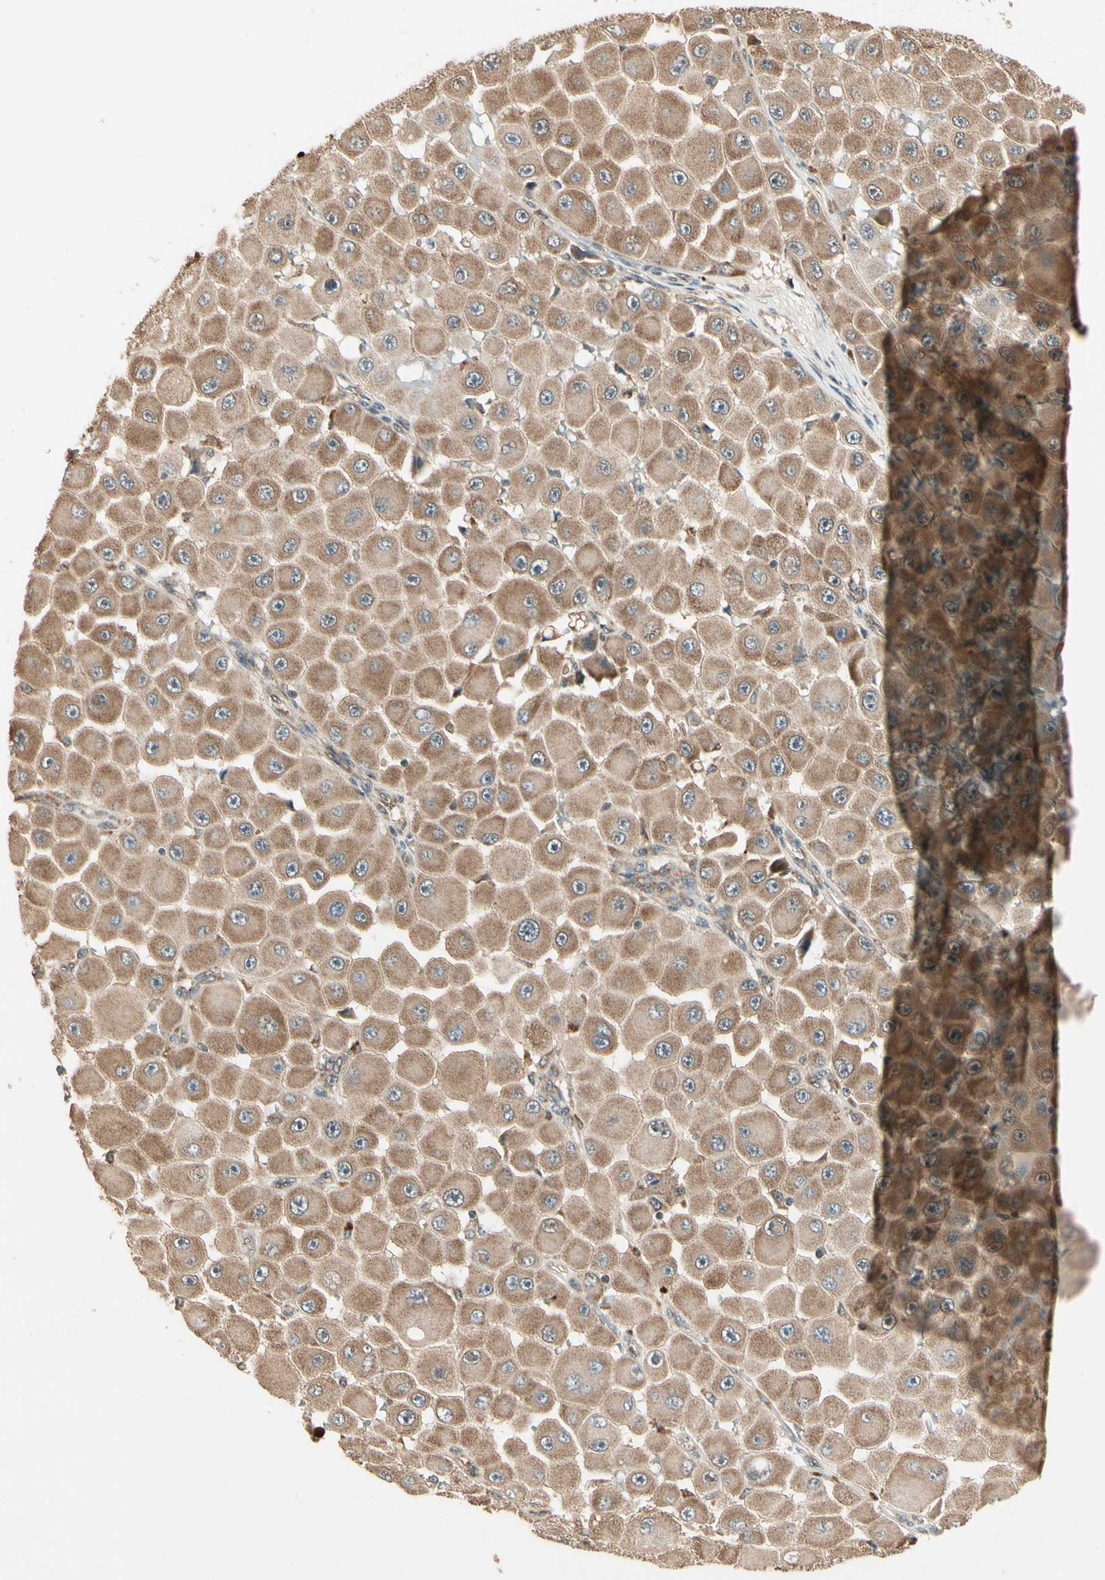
{"staining": {"intensity": "moderate", "quantity": ">75%", "location": "cytoplasmic/membranous"}, "tissue": "melanoma", "cell_type": "Tumor cells", "image_type": "cancer", "snomed": [{"axis": "morphology", "description": "Malignant melanoma, NOS"}, {"axis": "topography", "description": "Skin"}], "caption": "Moderate cytoplasmic/membranous positivity is present in about >75% of tumor cells in melanoma. The protein is stained brown, and the nuclei are stained in blue (DAB (3,3'-diaminobenzidine) IHC with brightfield microscopy, high magnification).", "gene": "CCT7", "patient": {"sex": "female", "age": 81}}